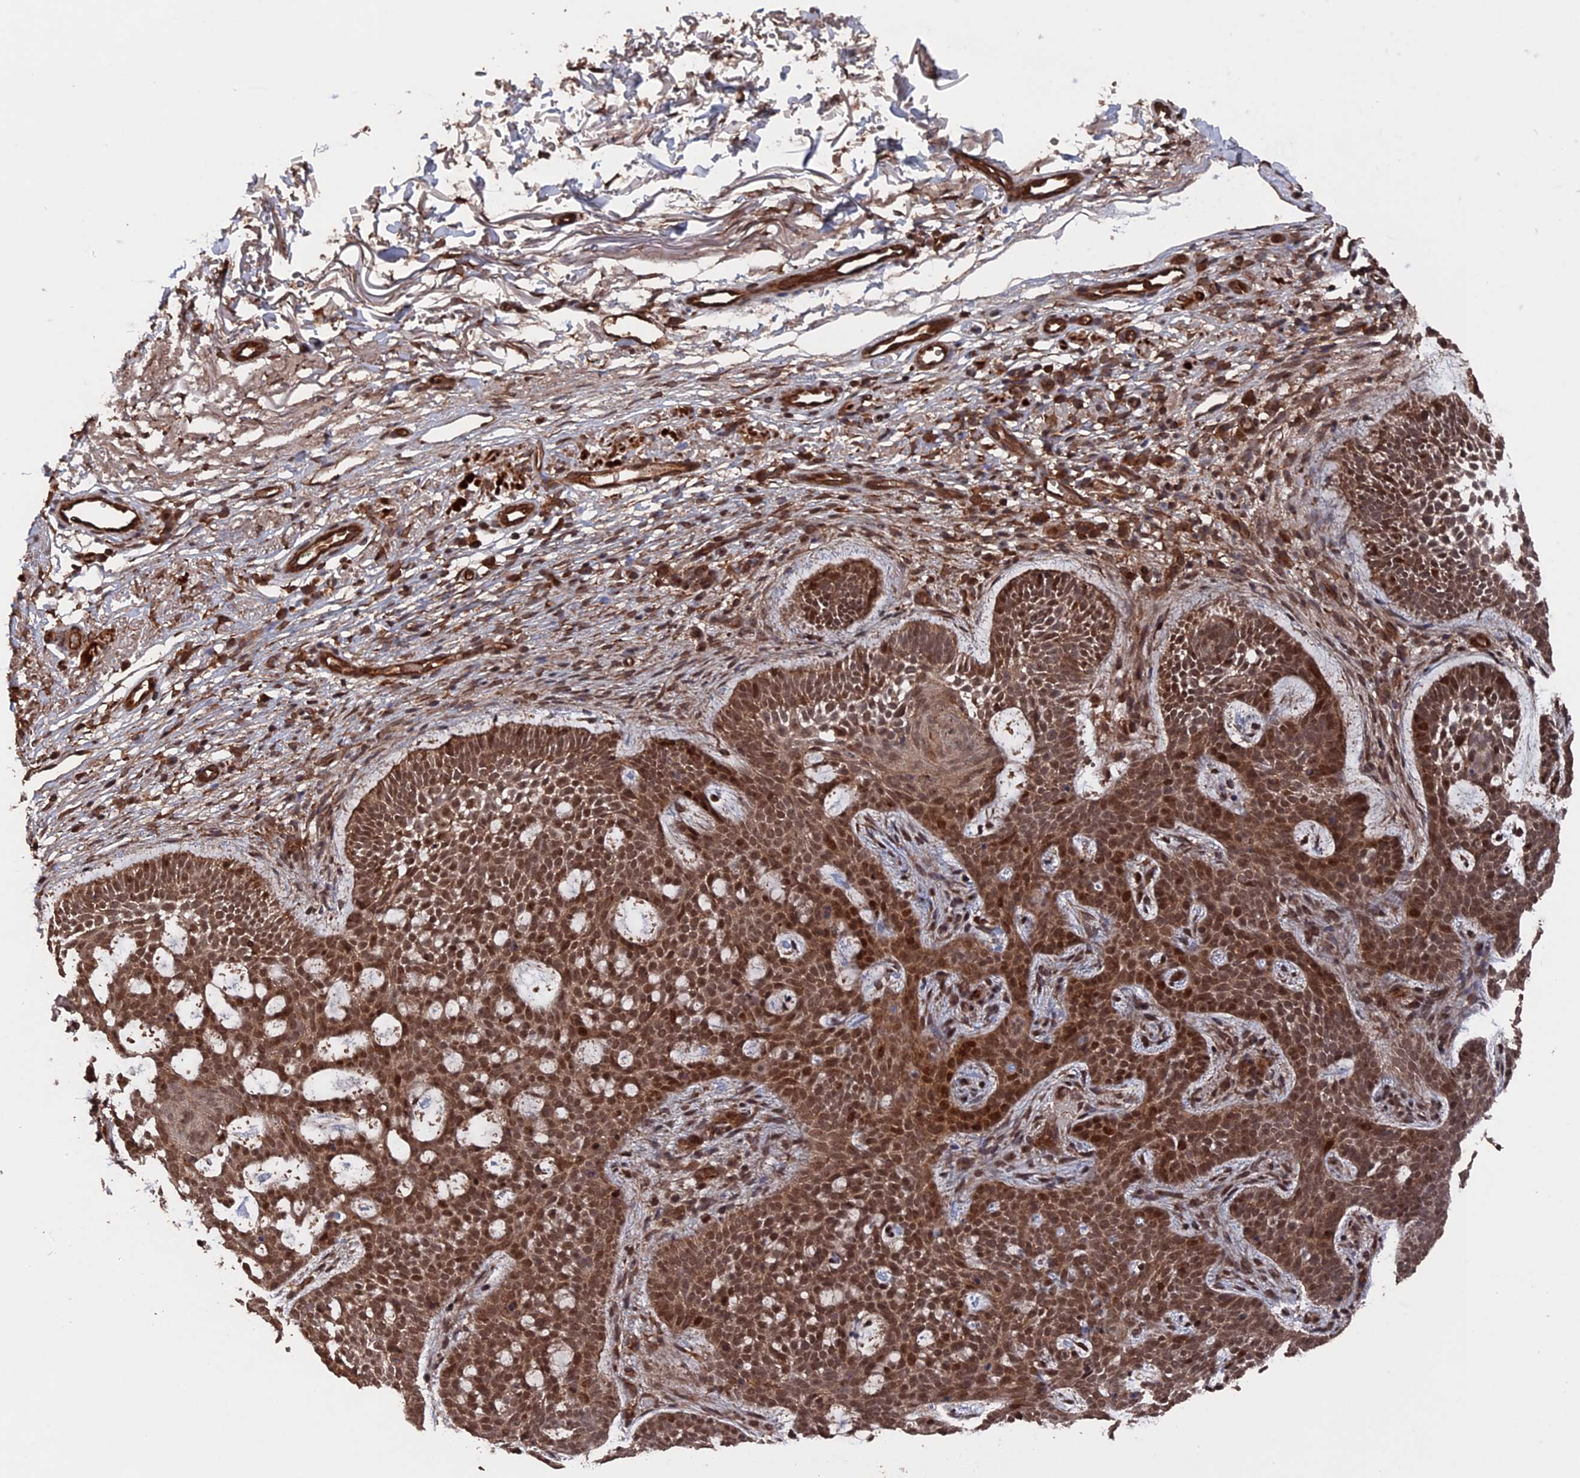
{"staining": {"intensity": "moderate", "quantity": ">75%", "location": "cytoplasmic/membranous,nuclear"}, "tissue": "skin cancer", "cell_type": "Tumor cells", "image_type": "cancer", "snomed": [{"axis": "morphology", "description": "Basal cell carcinoma"}, {"axis": "topography", "description": "Skin"}], "caption": "IHC staining of skin cancer (basal cell carcinoma), which demonstrates medium levels of moderate cytoplasmic/membranous and nuclear staining in about >75% of tumor cells indicating moderate cytoplasmic/membranous and nuclear protein expression. The staining was performed using DAB (brown) for protein detection and nuclei were counterstained in hematoxylin (blue).", "gene": "TELO2", "patient": {"sex": "male", "age": 85}}